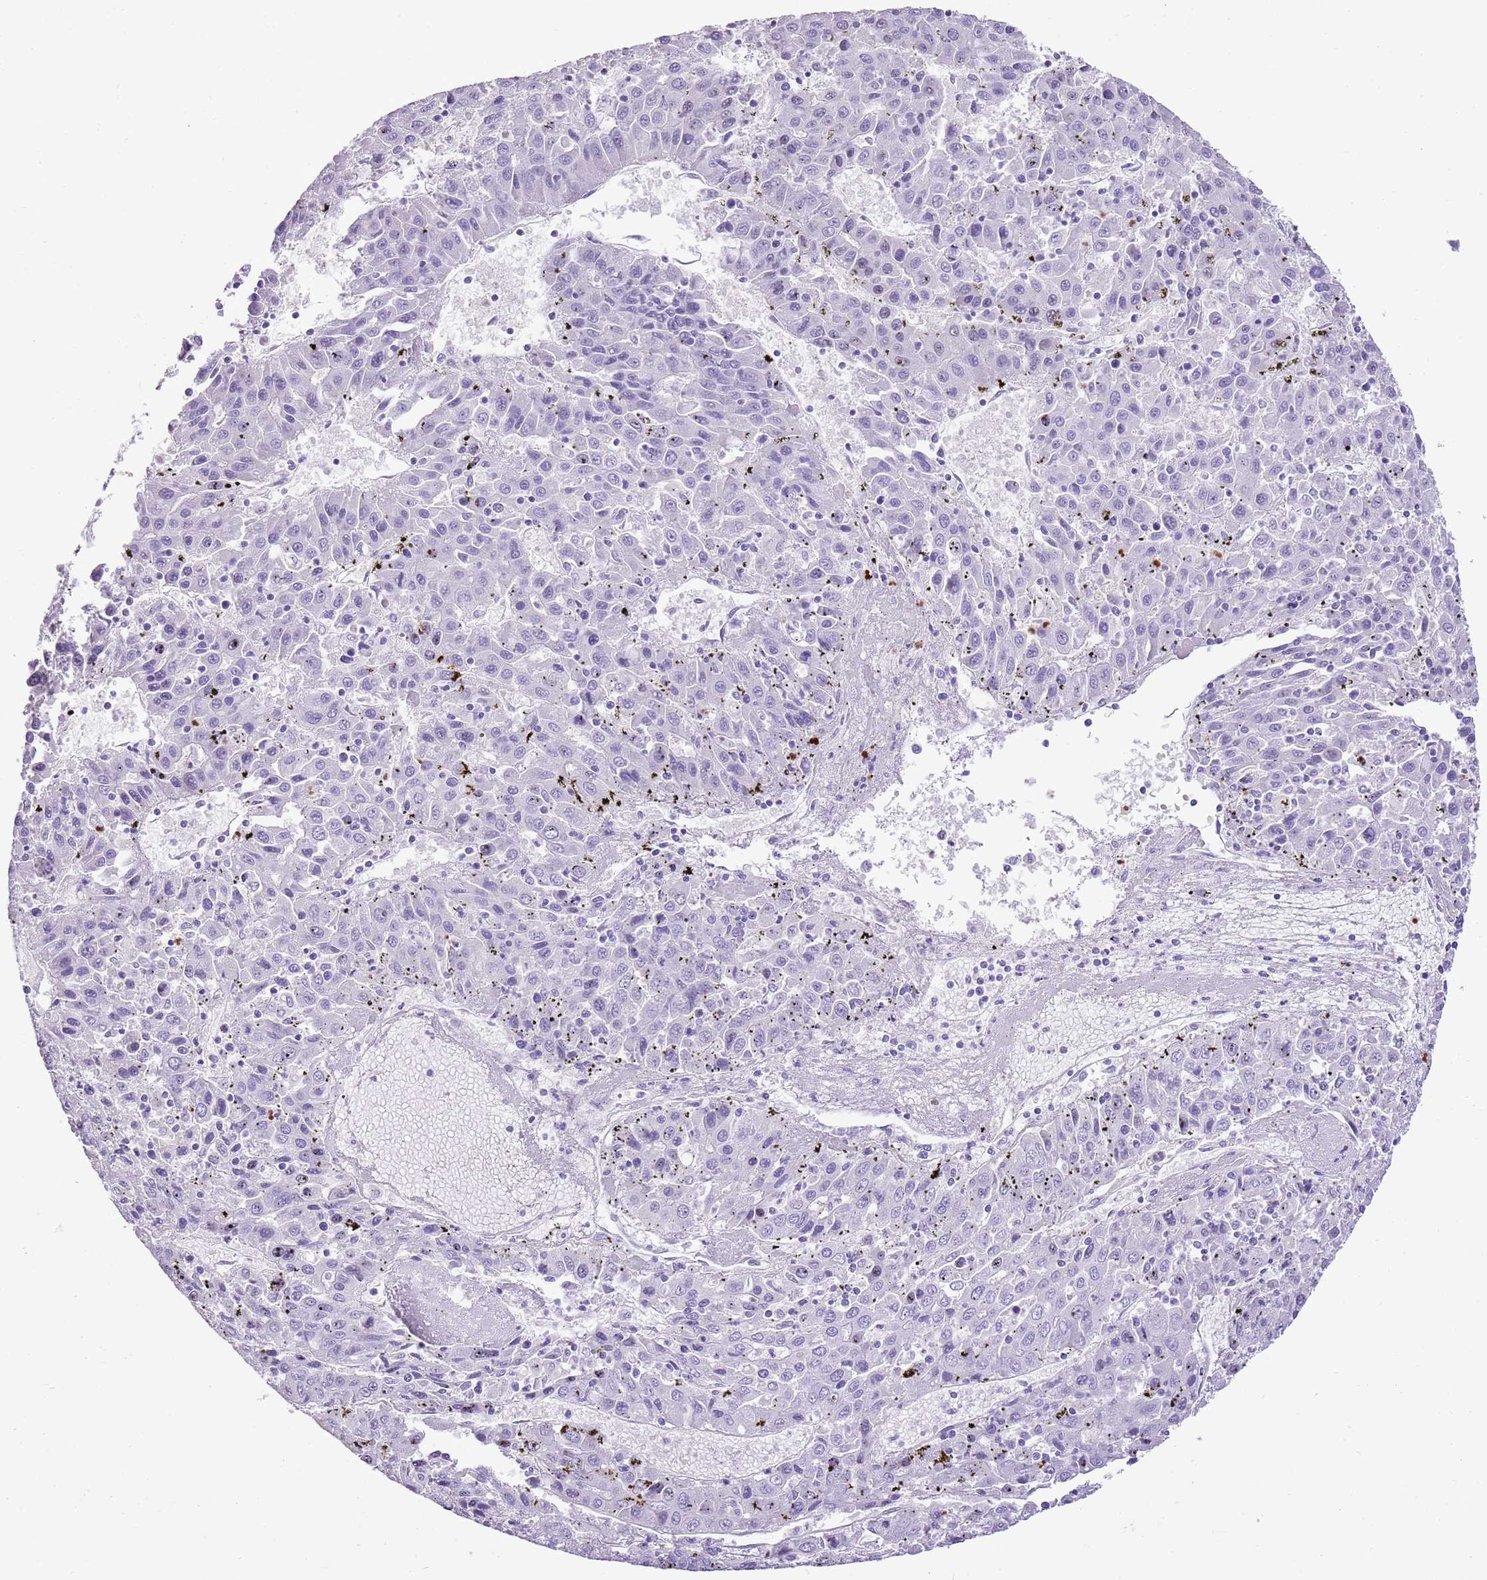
{"staining": {"intensity": "negative", "quantity": "none", "location": "none"}, "tissue": "liver cancer", "cell_type": "Tumor cells", "image_type": "cancer", "snomed": [{"axis": "morphology", "description": "Carcinoma, Hepatocellular, NOS"}, {"axis": "topography", "description": "Liver"}], "caption": "Tumor cells show no significant protein expression in liver cancer.", "gene": "XPO7", "patient": {"sex": "female", "age": 53}}